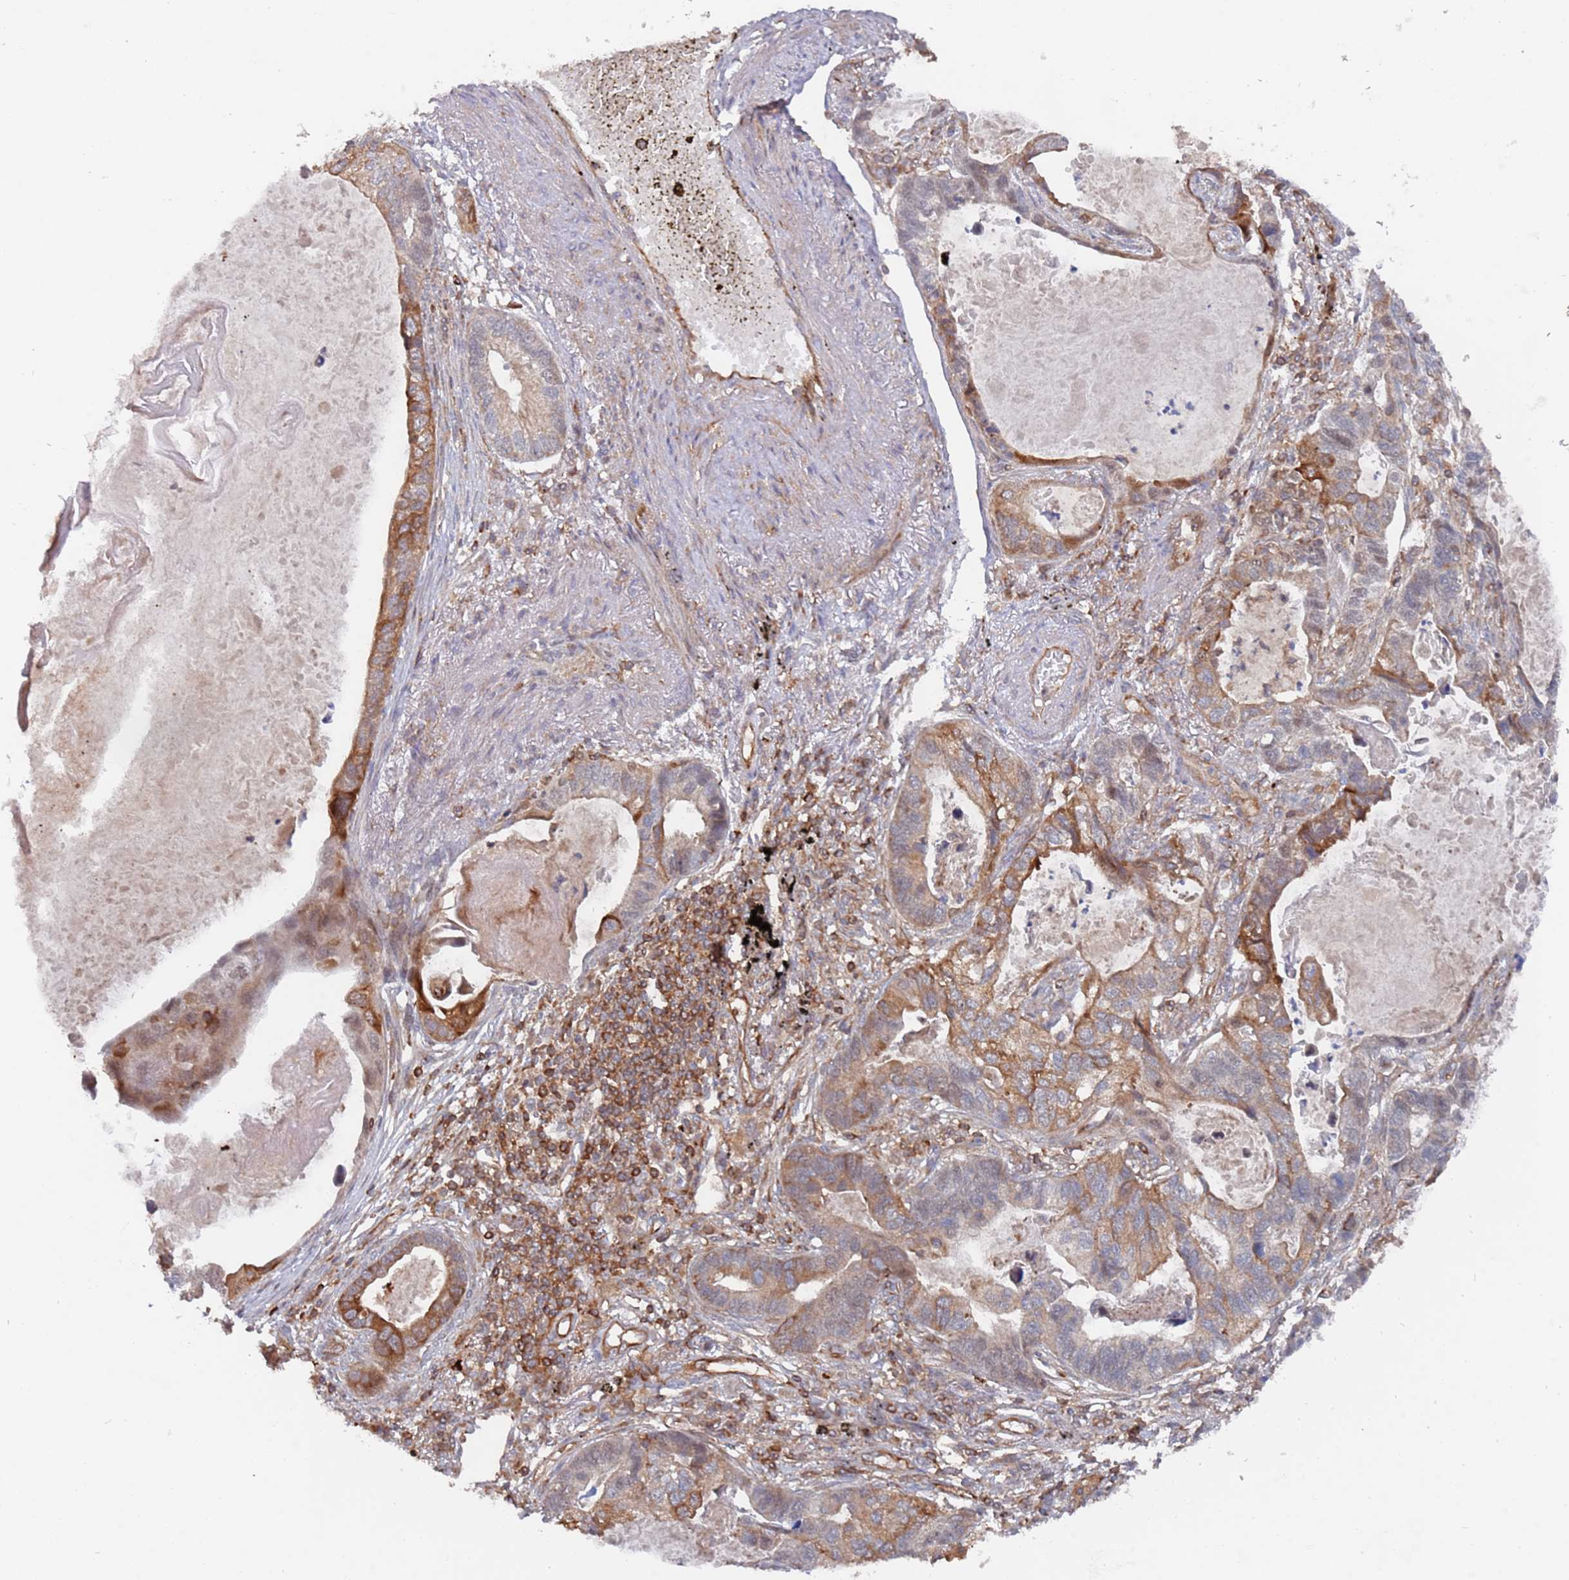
{"staining": {"intensity": "strong", "quantity": "<25%", "location": "cytoplasmic/membranous"}, "tissue": "lung cancer", "cell_type": "Tumor cells", "image_type": "cancer", "snomed": [{"axis": "morphology", "description": "Adenocarcinoma, NOS"}, {"axis": "topography", "description": "Lung"}], "caption": "Protein expression analysis of lung adenocarcinoma demonstrates strong cytoplasmic/membranous staining in about <25% of tumor cells.", "gene": "DDX60", "patient": {"sex": "male", "age": 67}}